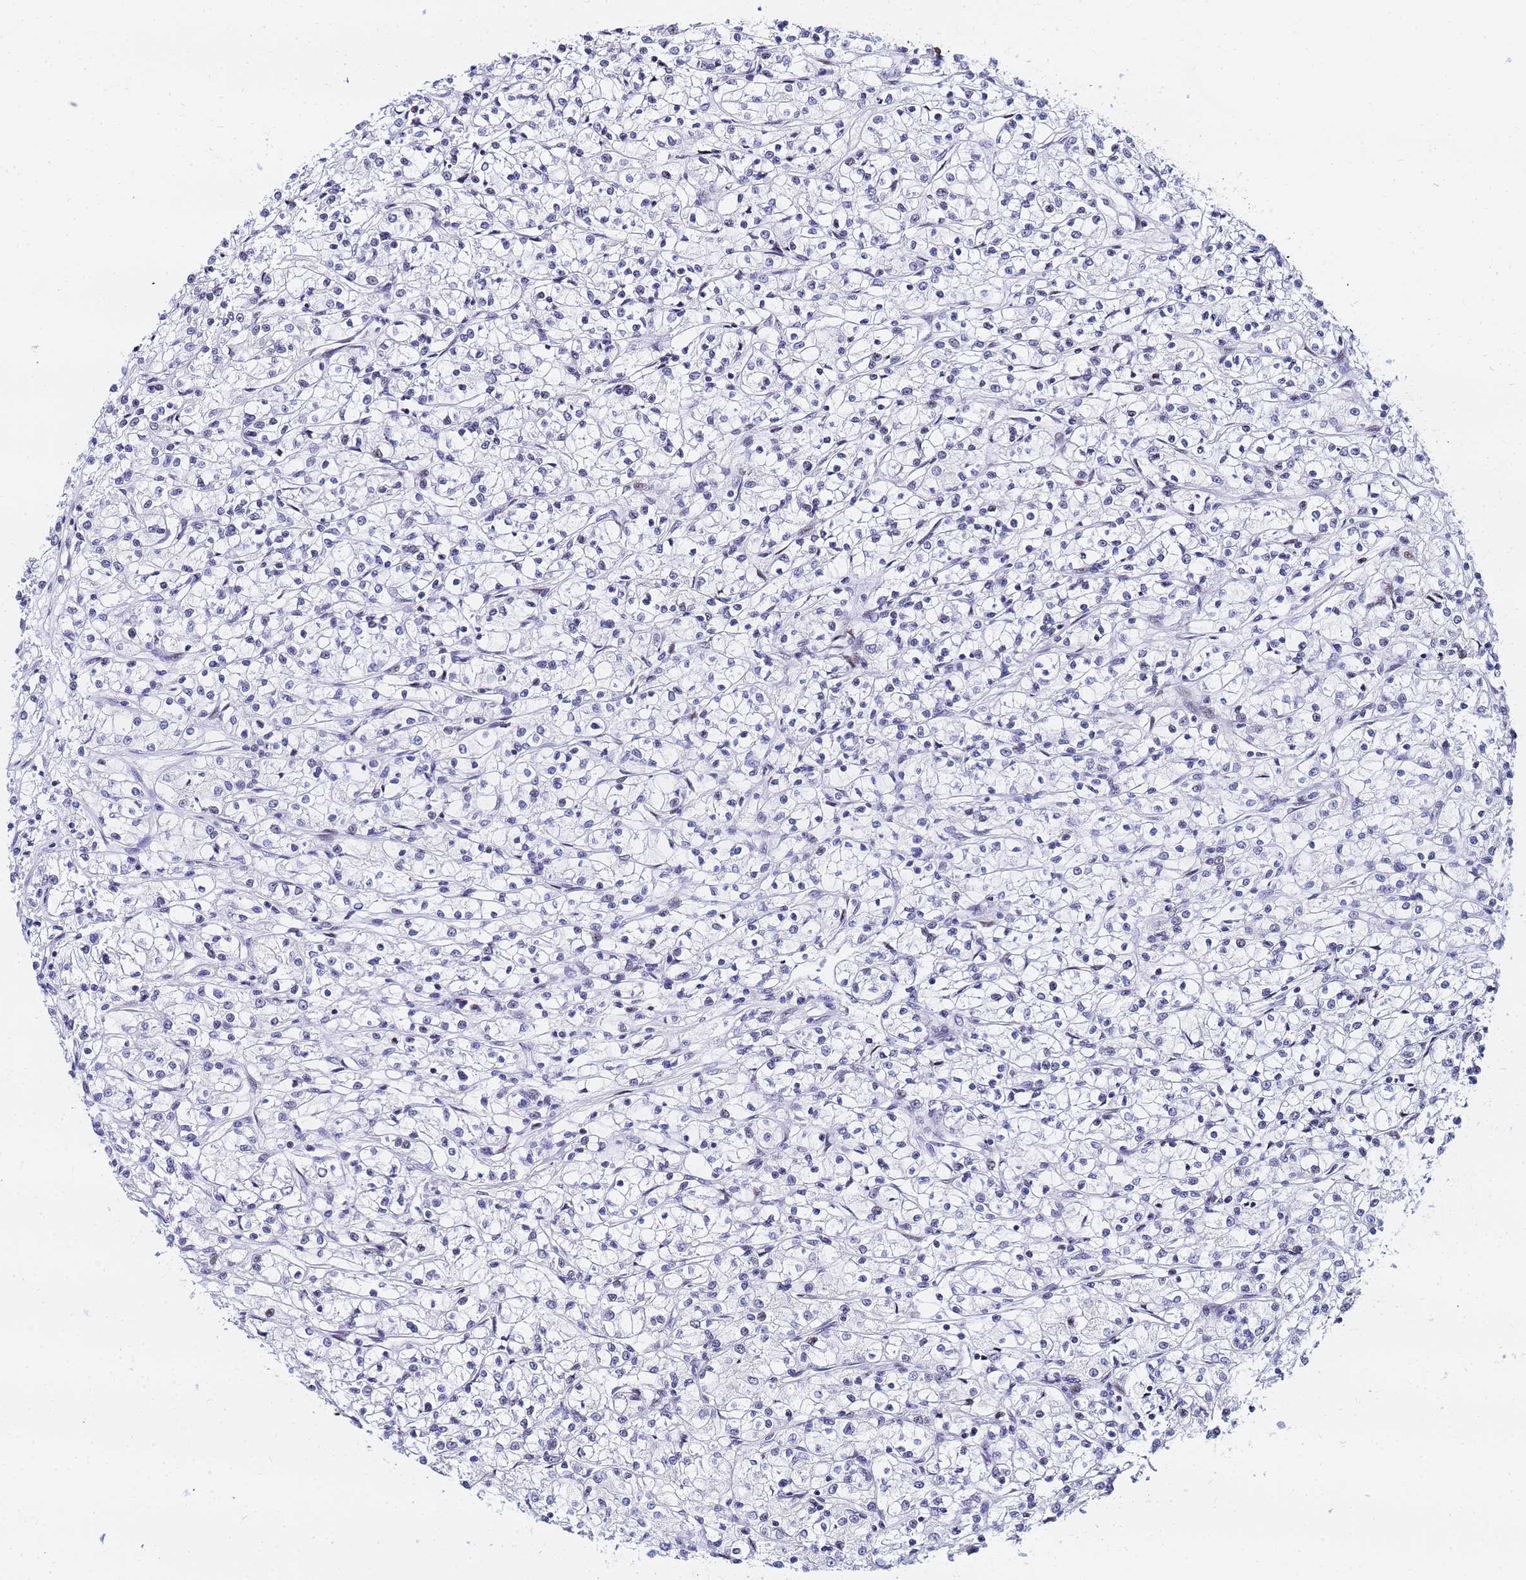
{"staining": {"intensity": "negative", "quantity": "none", "location": "none"}, "tissue": "renal cancer", "cell_type": "Tumor cells", "image_type": "cancer", "snomed": [{"axis": "morphology", "description": "Adenocarcinoma, NOS"}, {"axis": "topography", "description": "Kidney"}], "caption": "High magnification brightfield microscopy of adenocarcinoma (renal) stained with DAB (3,3'-diaminobenzidine) (brown) and counterstained with hematoxylin (blue): tumor cells show no significant staining.", "gene": "CKMT1A", "patient": {"sex": "female", "age": 59}}